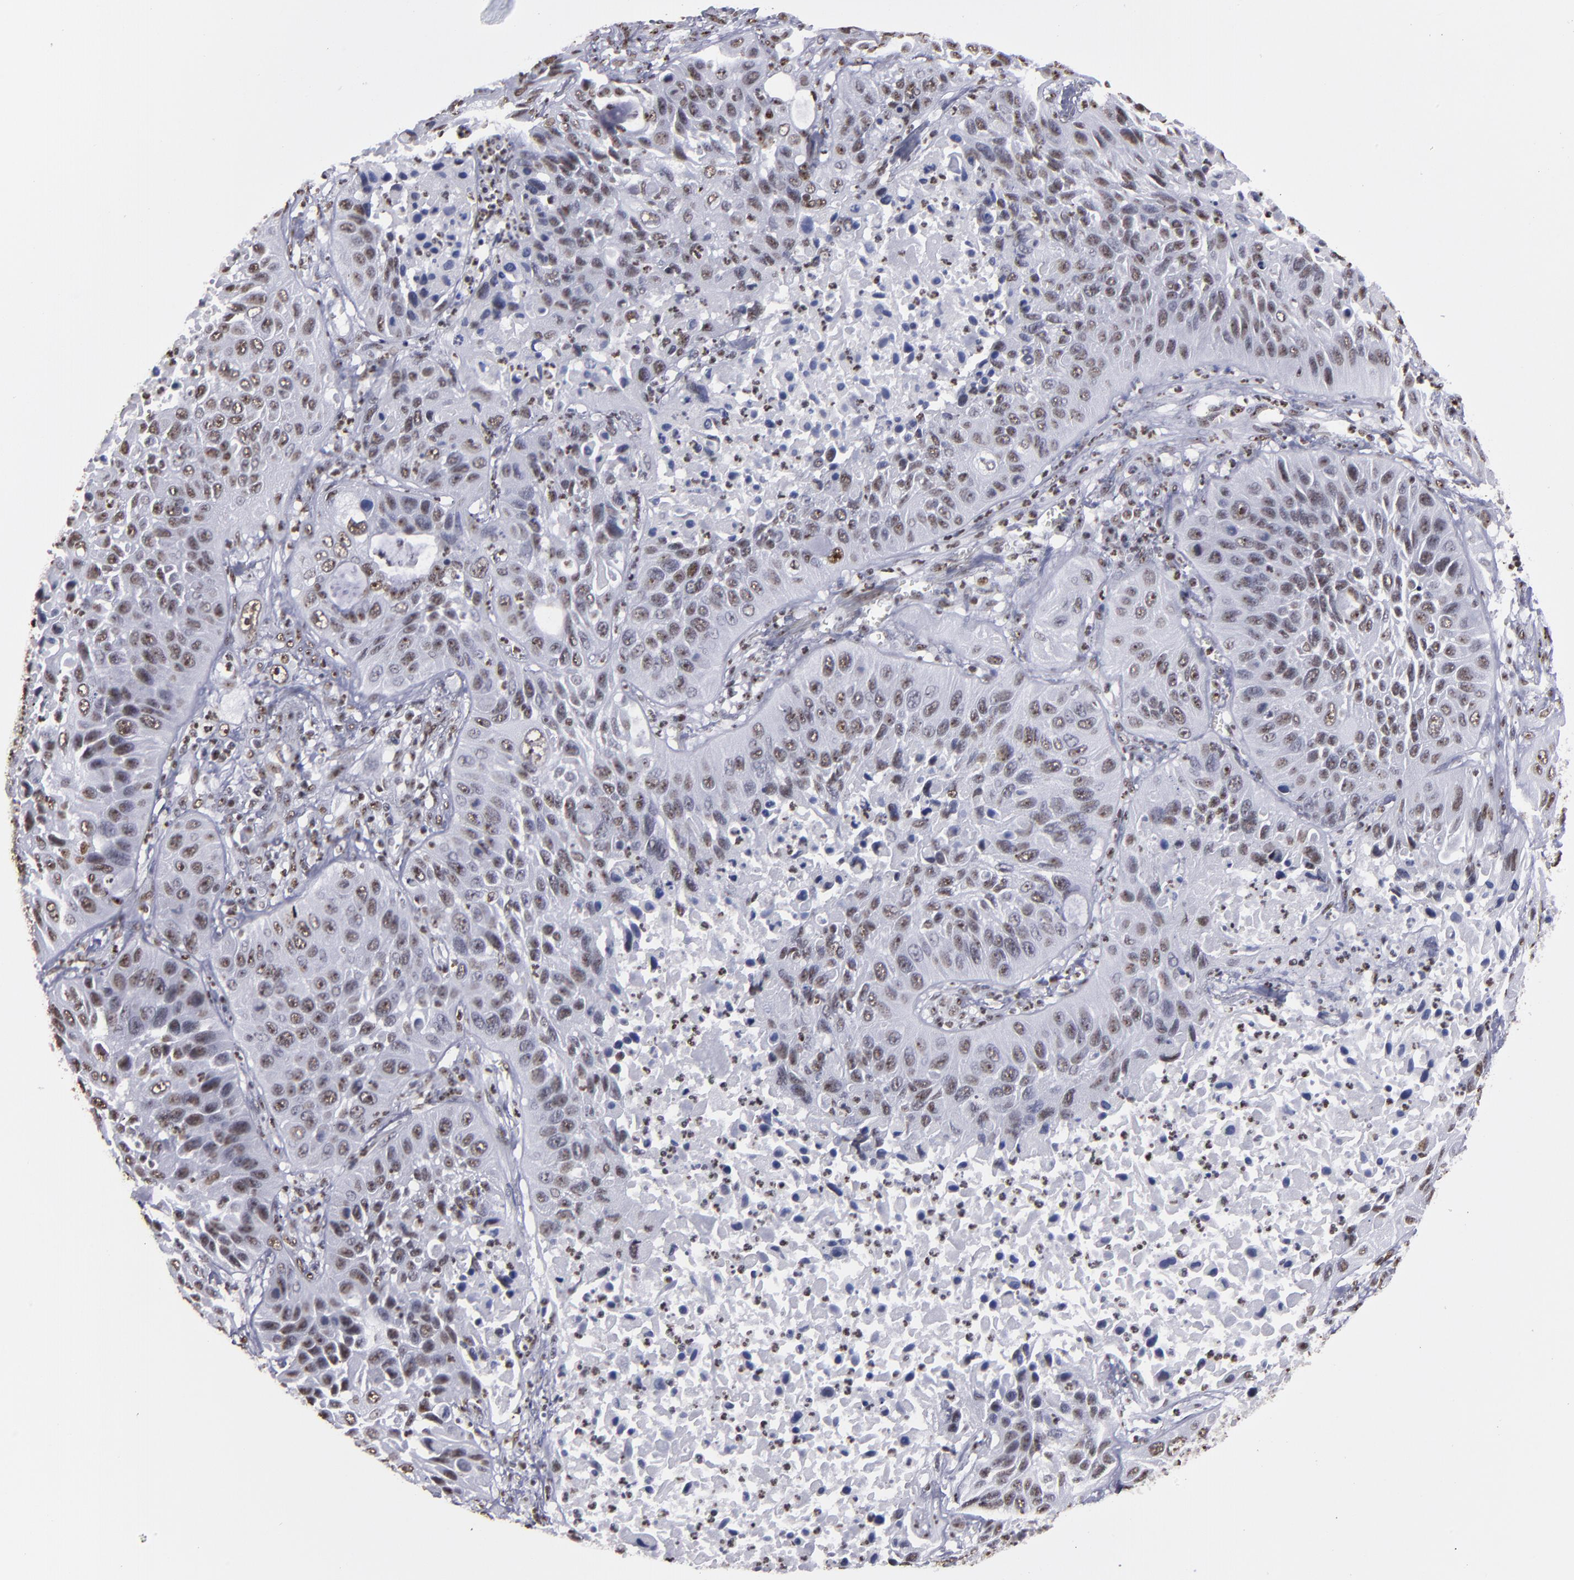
{"staining": {"intensity": "weak", "quantity": "25%-75%", "location": "nuclear"}, "tissue": "lung cancer", "cell_type": "Tumor cells", "image_type": "cancer", "snomed": [{"axis": "morphology", "description": "Squamous cell carcinoma, NOS"}, {"axis": "topography", "description": "Lung"}], "caption": "Protein staining of lung cancer (squamous cell carcinoma) tissue reveals weak nuclear positivity in approximately 25%-75% of tumor cells.", "gene": "HNRNPA2B1", "patient": {"sex": "female", "age": 76}}